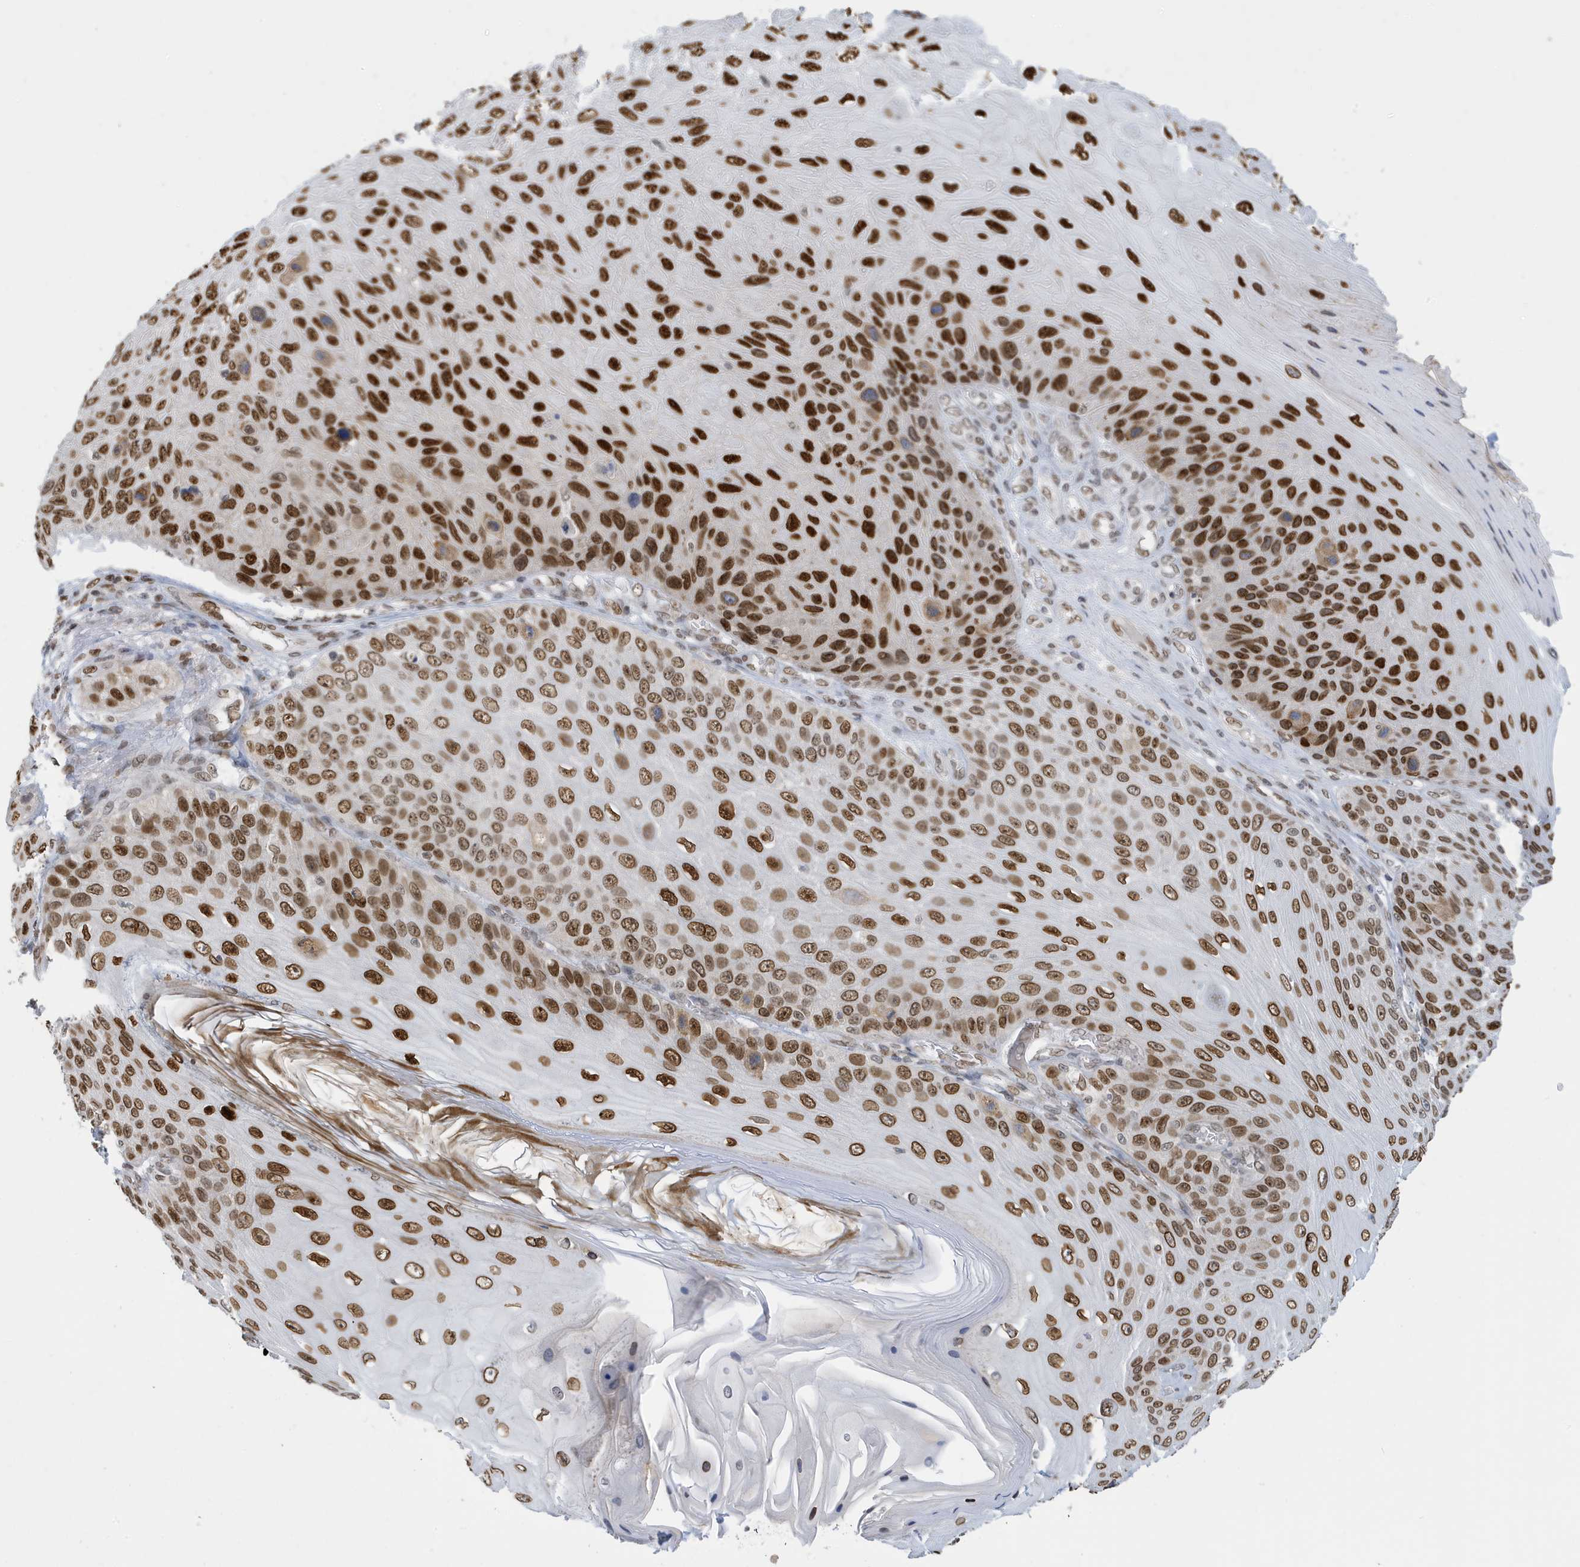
{"staining": {"intensity": "strong", "quantity": ">75%", "location": "nuclear"}, "tissue": "skin cancer", "cell_type": "Tumor cells", "image_type": "cancer", "snomed": [{"axis": "morphology", "description": "Squamous cell carcinoma, NOS"}, {"axis": "topography", "description": "Skin"}], "caption": "This photomicrograph demonstrates squamous cell carcinoma (skin) stained with immunohistochemistry (IHC) to label a protein in brown. The nuclear of tumor cells show strong positivity for the protein. Nuclei are counter-stained blue.", "gene": "PCYT1A", "patient": {"sex": "female", "age": 88}}